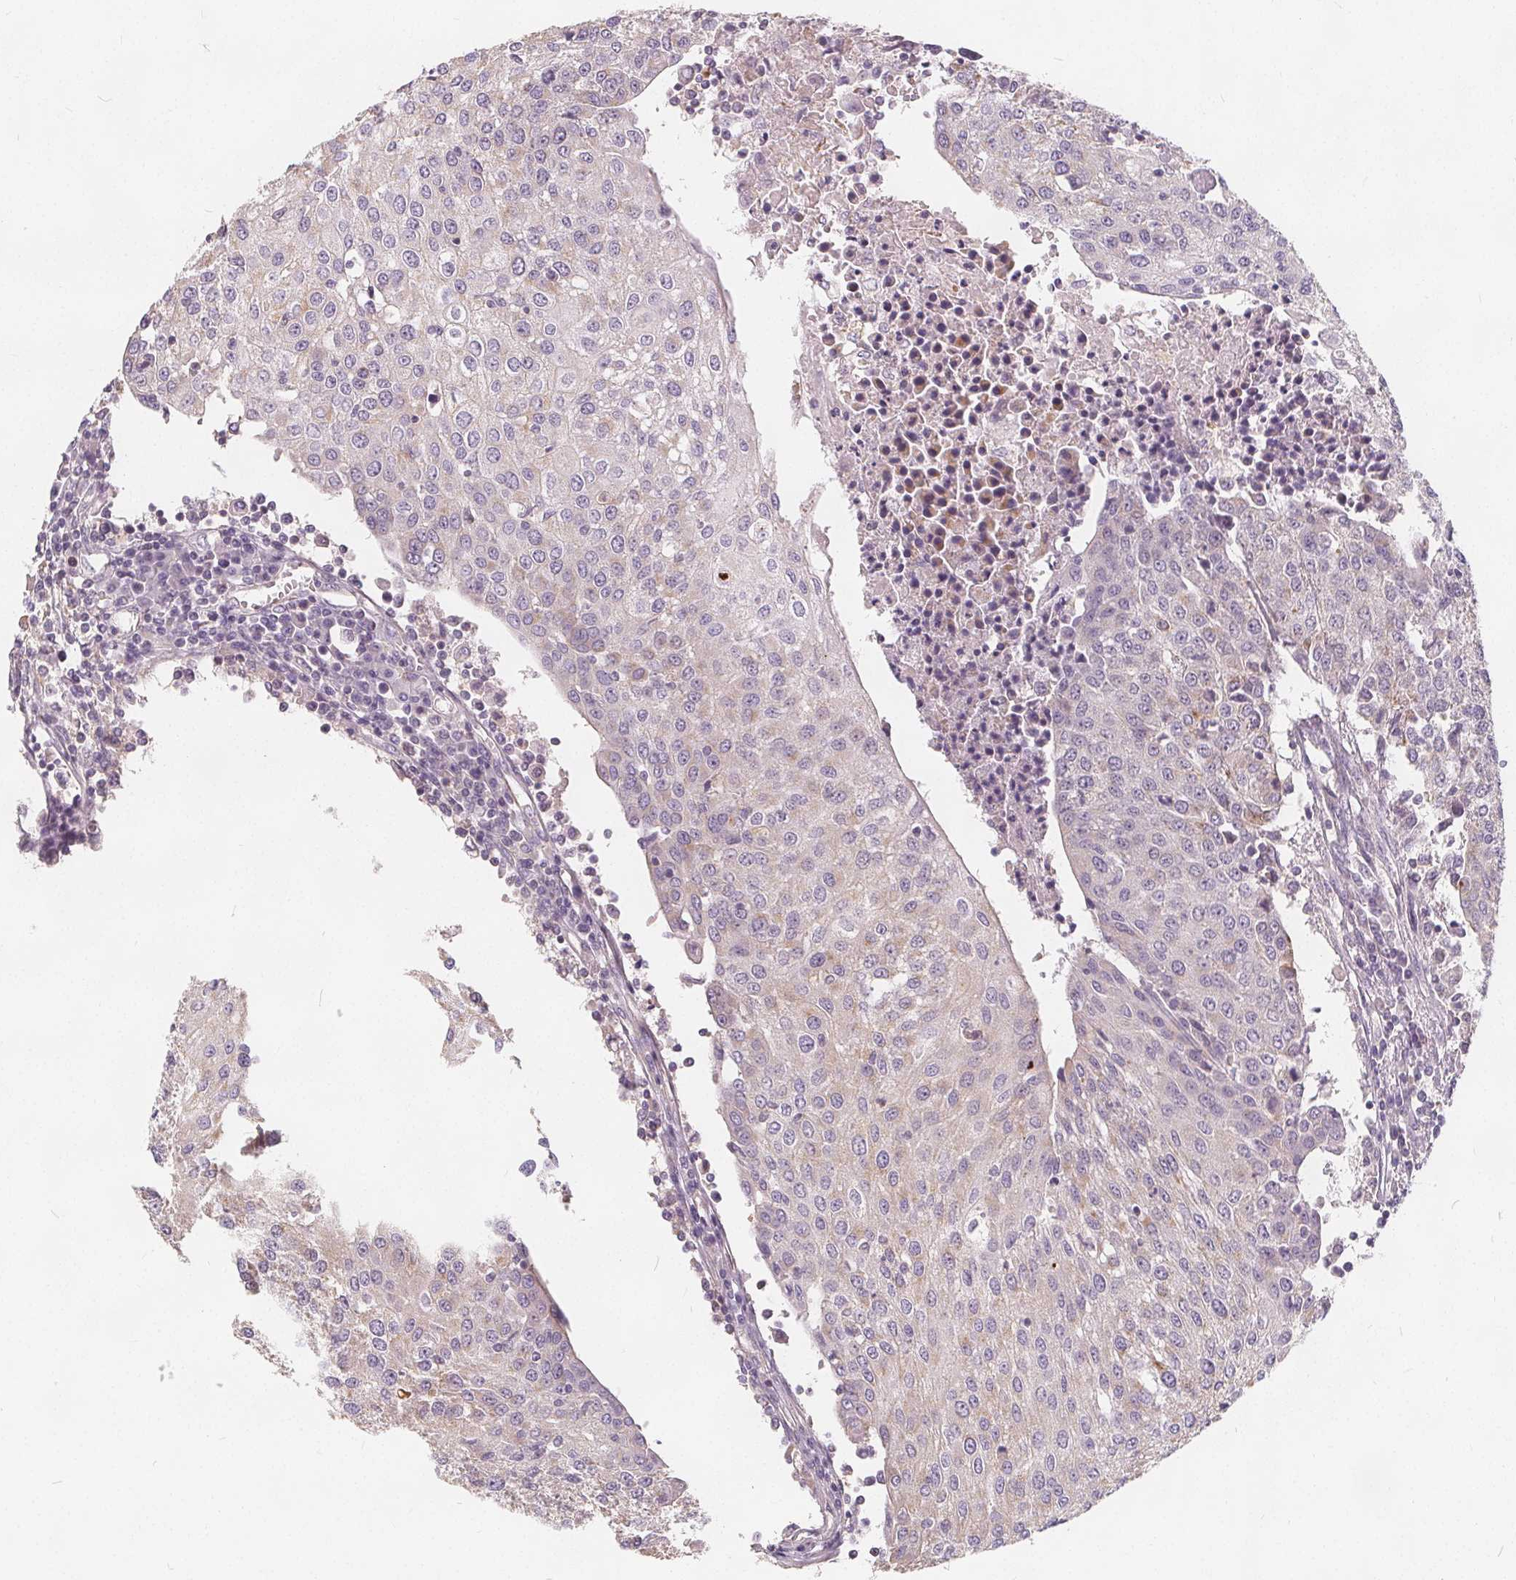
{"staining": {"intensity": "negative", "quantity": "none", "location": "none"}, "tissue": "urothelial cancer", "cell_type": "Tumor cells", "image_type": "cancer", "snomed": [{"axis": "morphology", "description": "Urothelial carcinoma, High grade"}, {"axis": "topography", "description": "Urinary bladder"}], "caption": "Urothelial cancer was stained to show a protein in brown. There is no significant expression in tumor cells.", "gene": "DRC3", "patient": {"sex": "female", "age": 85}}